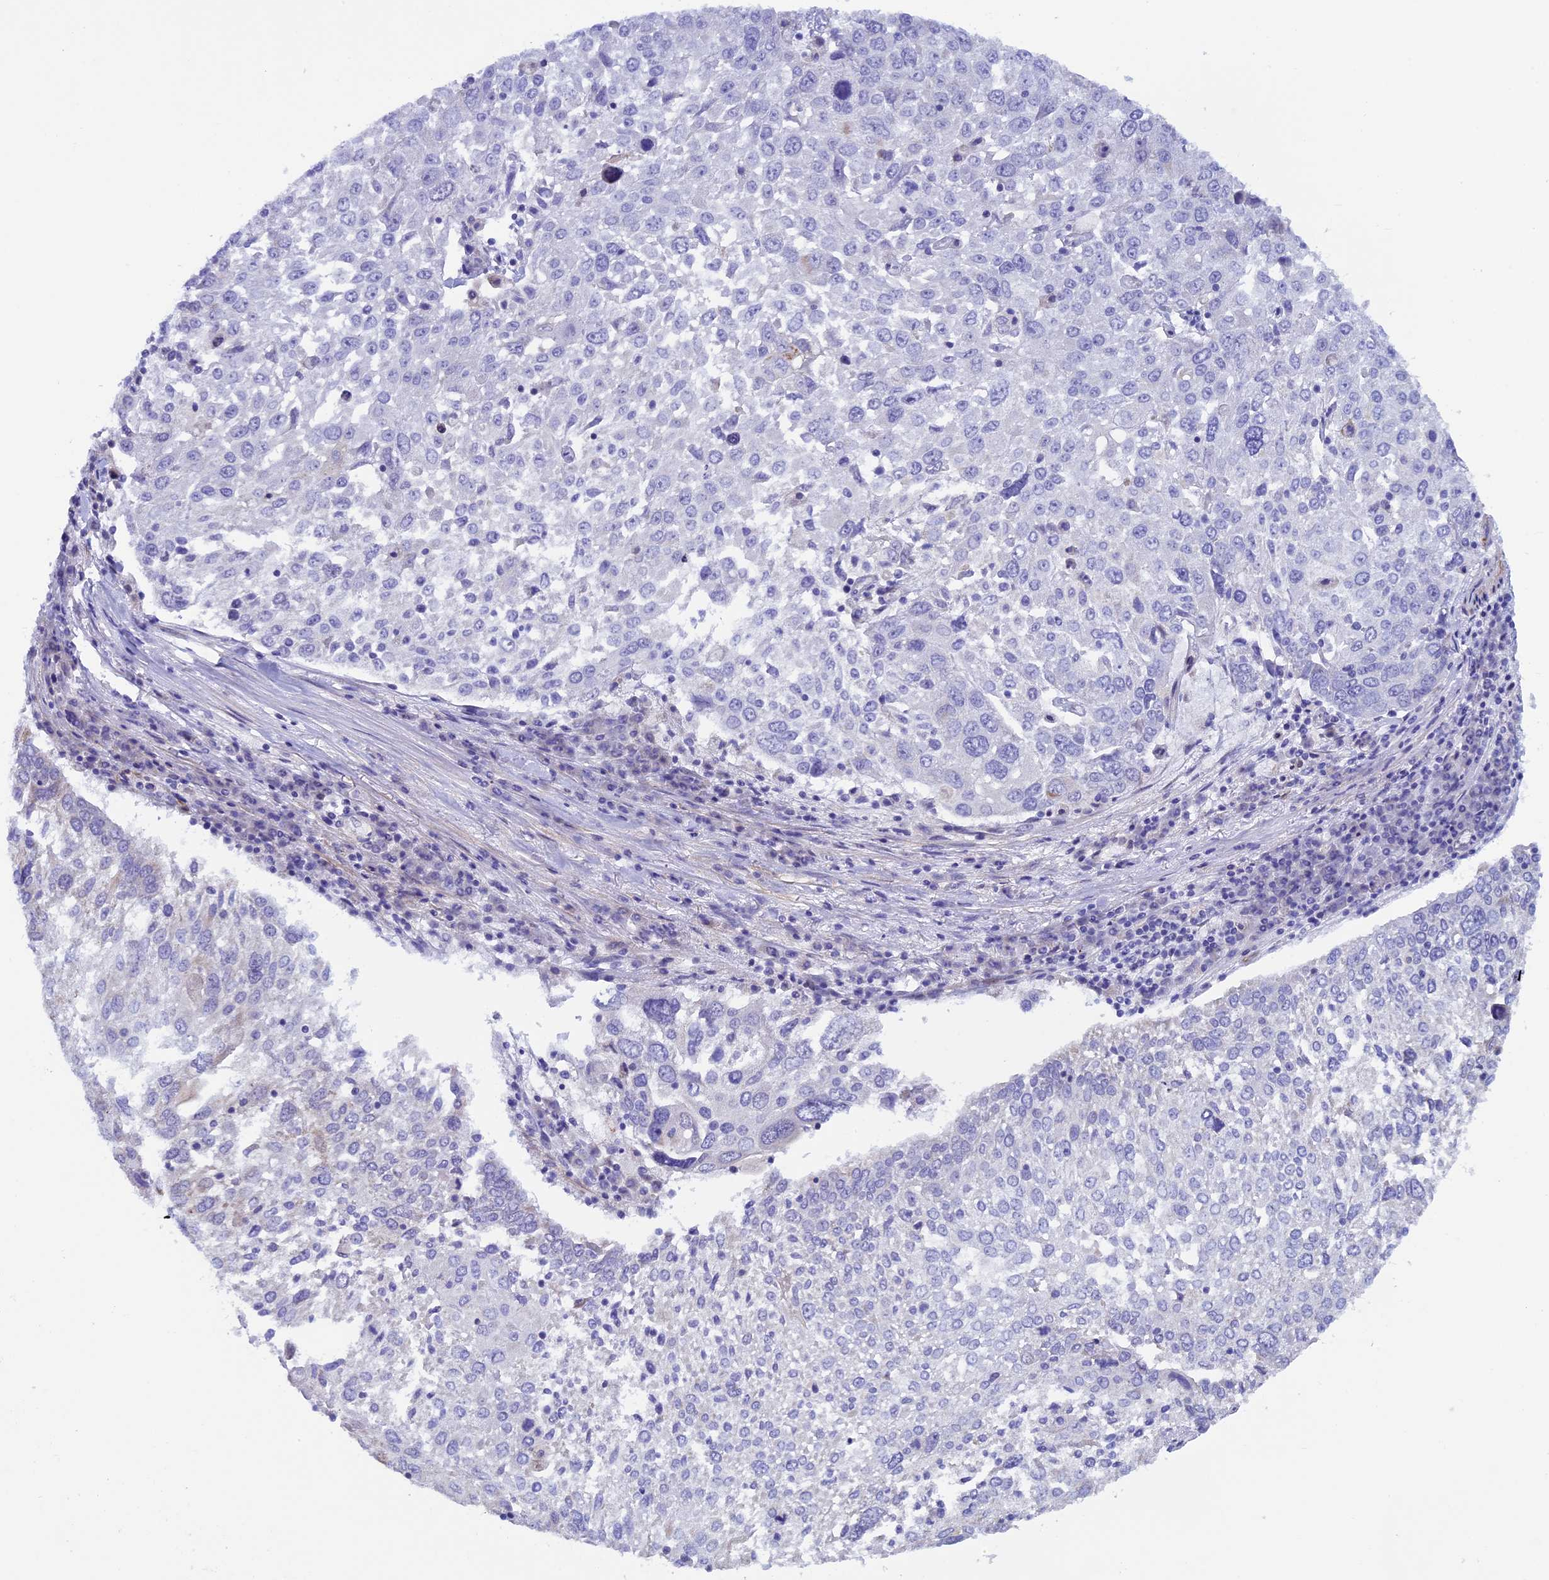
{"staining": {"intensity": "negative", "quantity": "none", "location": "none"}, "tissue": "lung cancer", "cell_type": "Tumor cells", "image_type": "cancer", "snomed": [{"axis": "morphology", "description": "Squamous cell carcinoma, NOS"}, {"axis": "topography", "description": "Lung"}], "caption": "IHC micrograph of human lung cancer (squamous cell carcinoma) stained for a protein (brown), which exhibits no expression in tumor cells.", "gene": "IGSF6", "patient": {"sex": "male", "age": 65}}